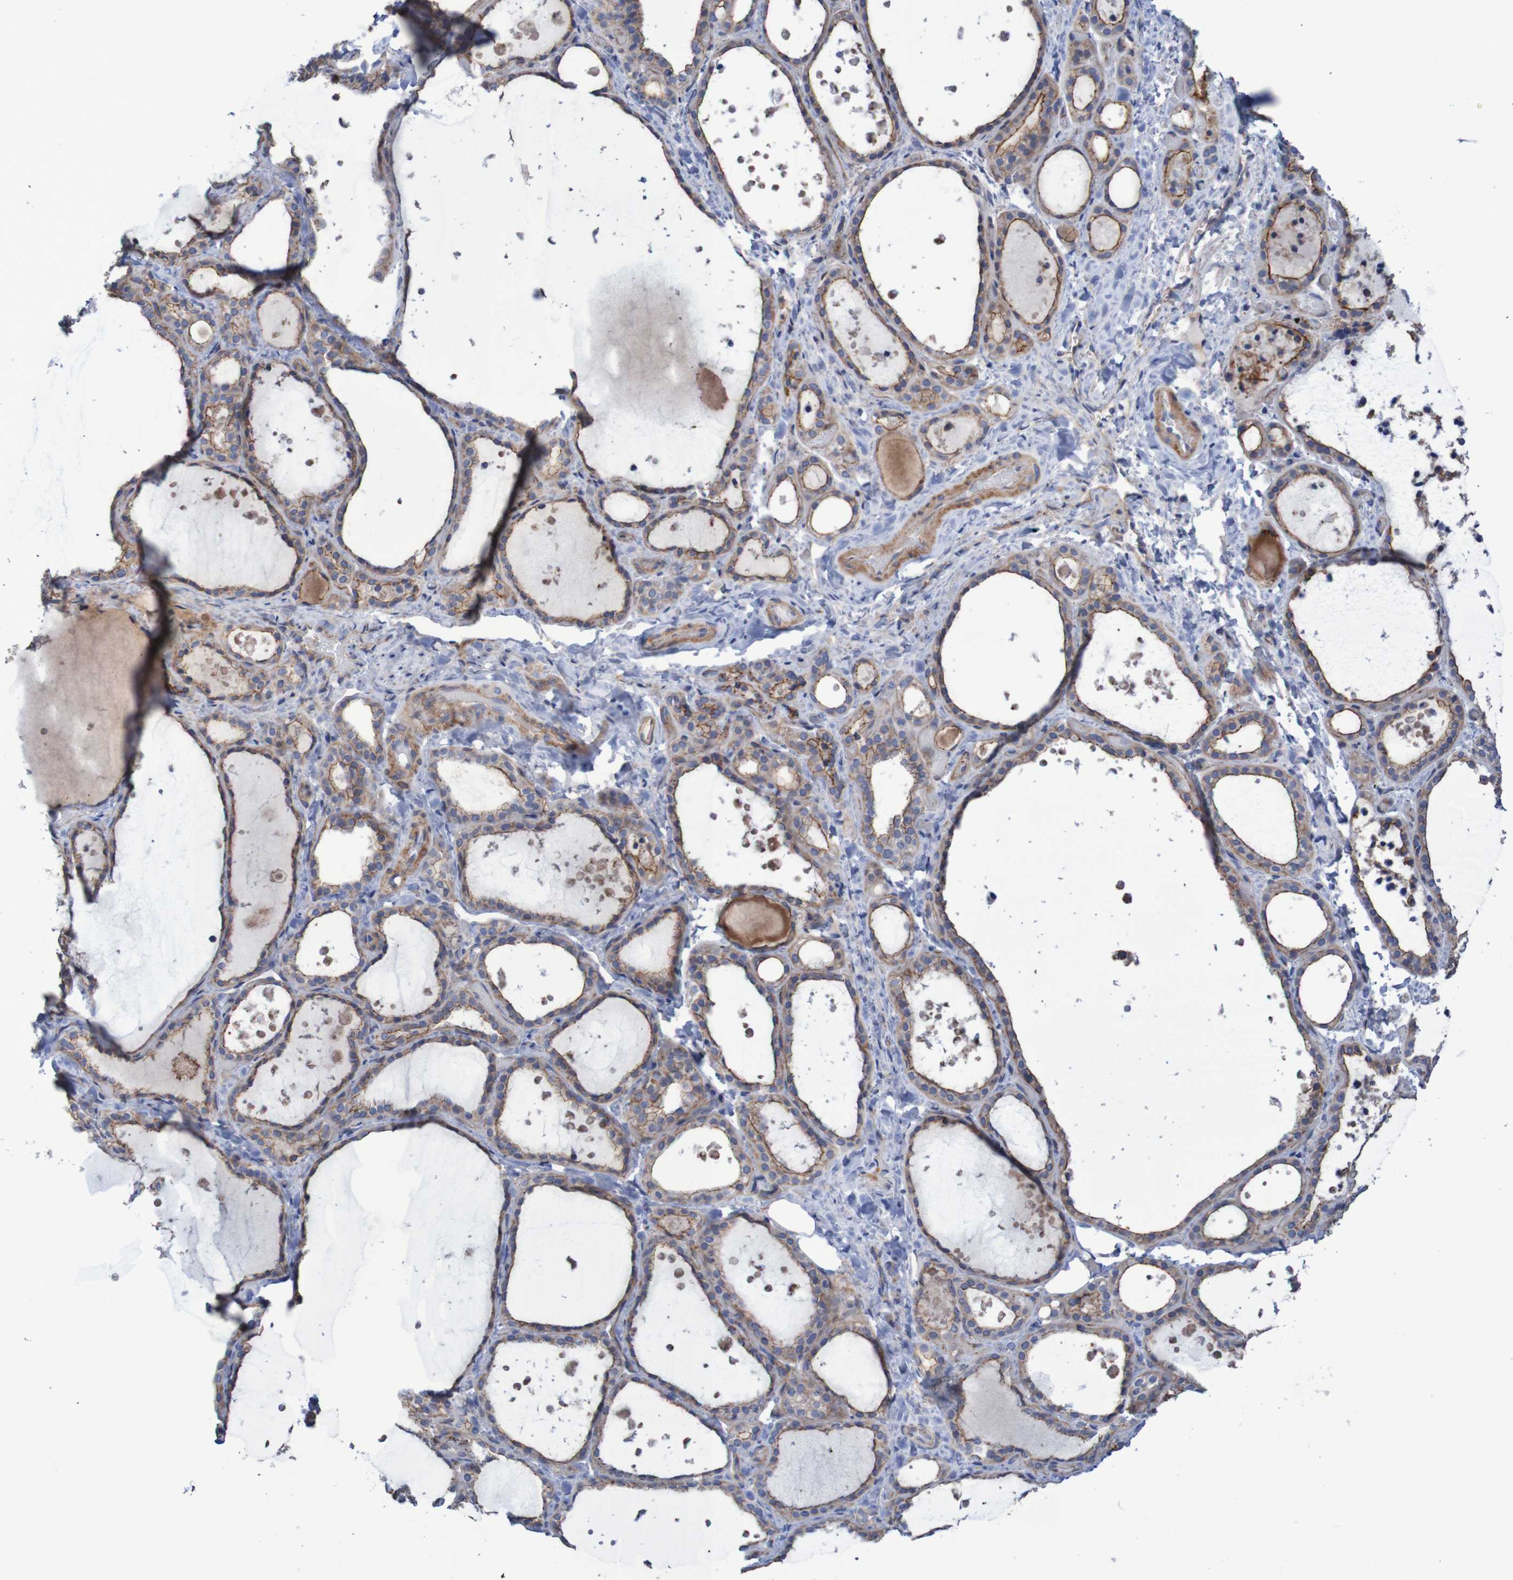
{"staining": {"intensity": "moderate", "quantity": ">75%", "location": "cytoplasmic/membranous"}, "tissue": "thyroid gland", "cell_type": "Glandular cells", "image_type": "normal", "snomed": [{"axis": "morphology", "description": "Normal tissue, NOS"}, {"axis": "topography", "description": "Thyroid gland"}], "caption": "Immunohistochemistry image of unremarkable human thyroid gland stained for a protein (brown), which reveals medium levels of moderate cytoplasmic/membranous staining in about >75% of glandular cells.", "gene": "NECTIN2", "patient": {"sex": "female", "age": 44}}